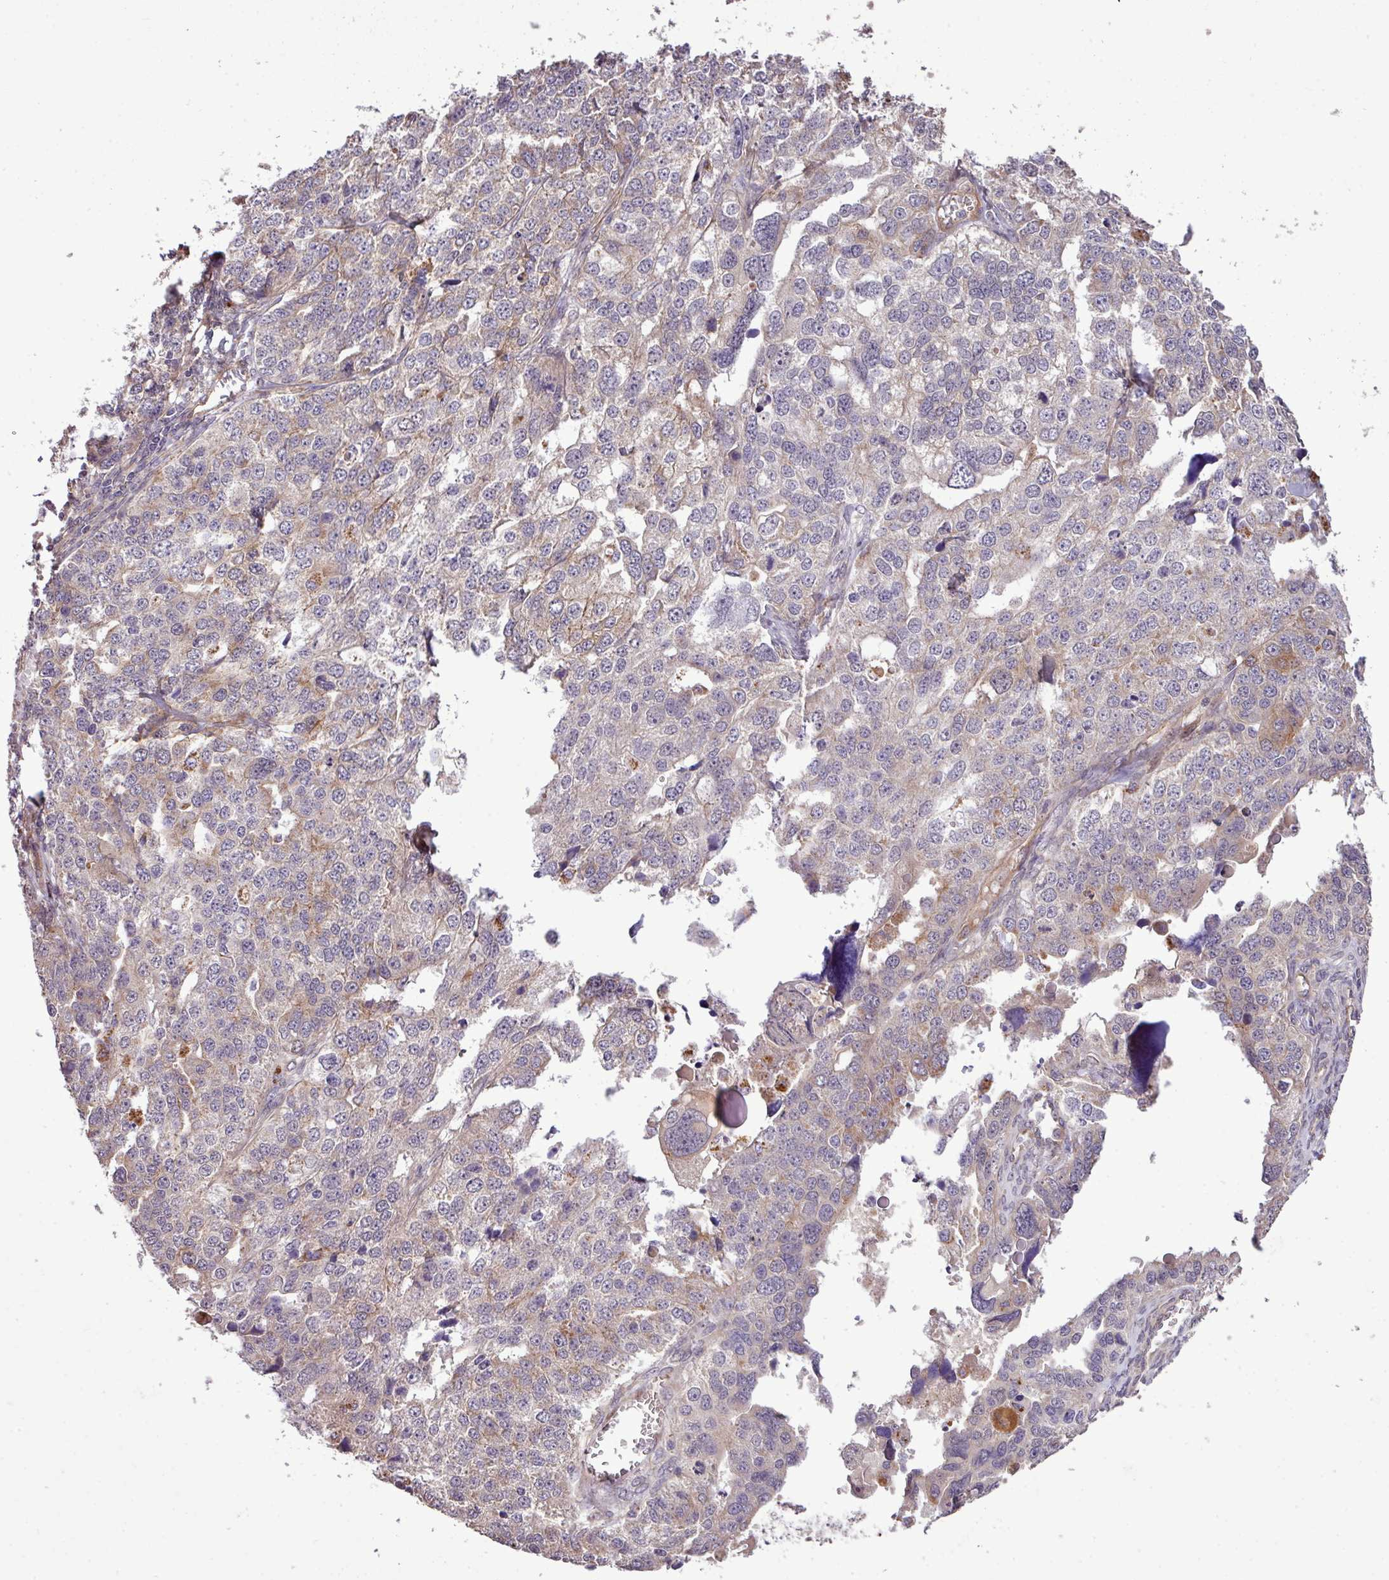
{"staining": {"intensity": "moderate", "quantity": "<25%", "location": "cytoplasmic/membranous"}, "tissue": "ovarian cancer", "cell_type": "Tumor cells", "image_type": "cancer", "snomed": [{"axis": "morphology", "description": "Cystadenocarcinoma, serous, NOS"}, {"axis": "topography", "description": "Ovary"}], "caption": "DAB (3,3'-diaminobenzidine) immunohistochemical staining of ovarian cancer (serous cystadenocarcinoma) demonstrates moderate cytoplasmic/membranous protein expression in approximately <25% of tumor cells.", "gene": "XIAP", "patient": {"sex": "female", "age": 76}}